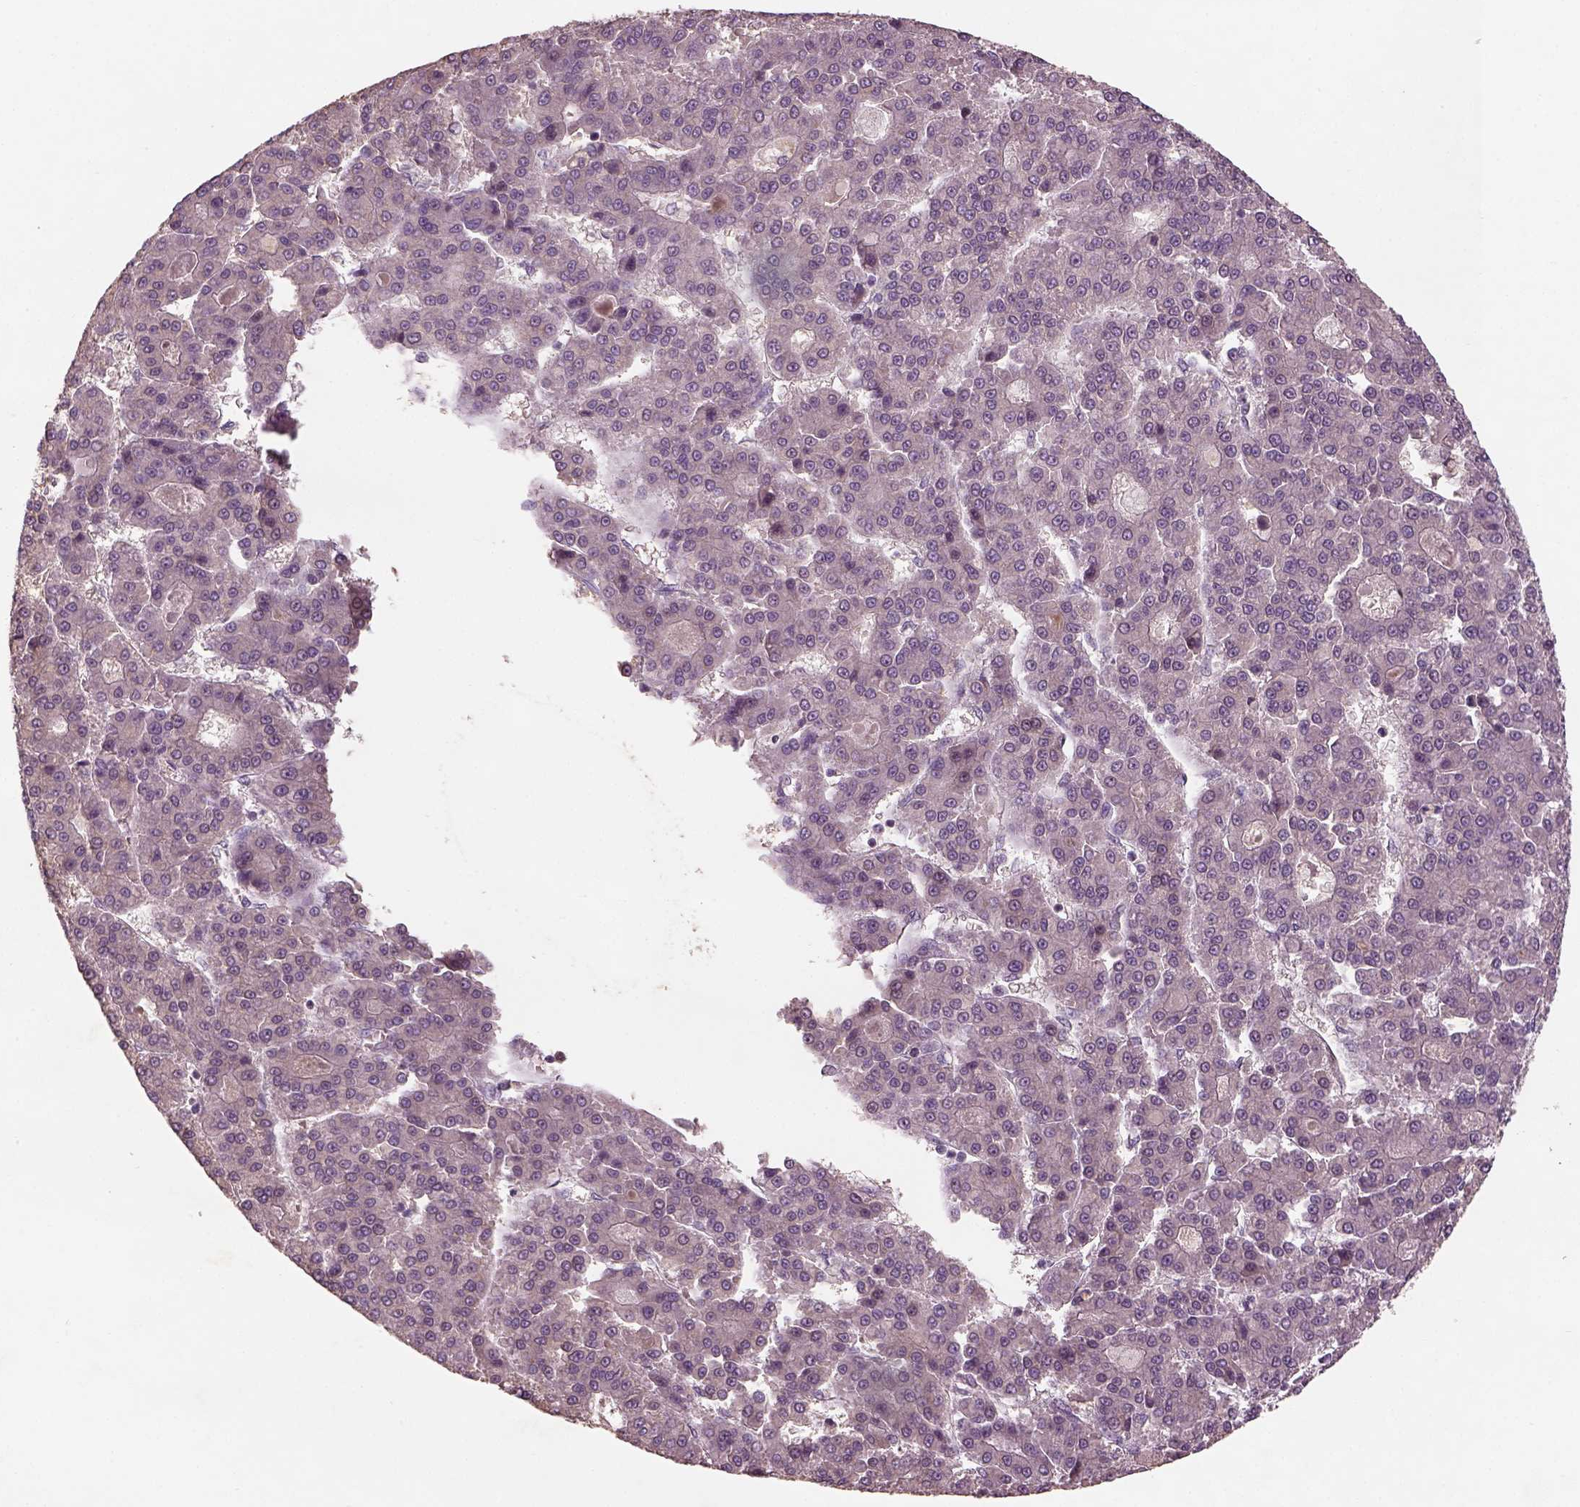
{"staining": {"intensity": "negative", "quantity": "none", "location": "none"}, "tissue": "liver cancer", "cell_type": "Tumor cells", "image_type": "cancer", "snomed": [{"axis": "morphology", "description": "Carcinoma, Hepatocellular, NOS"}, {"axis": "topography", "description": "Liver"}], "caption": "Protein analysis of liver cancer (hepatocellular carcinoma) exhibits no significant staining in tumor cells.", "gene": "GDNF", "patient": {"sex": "male", "age": 70}}